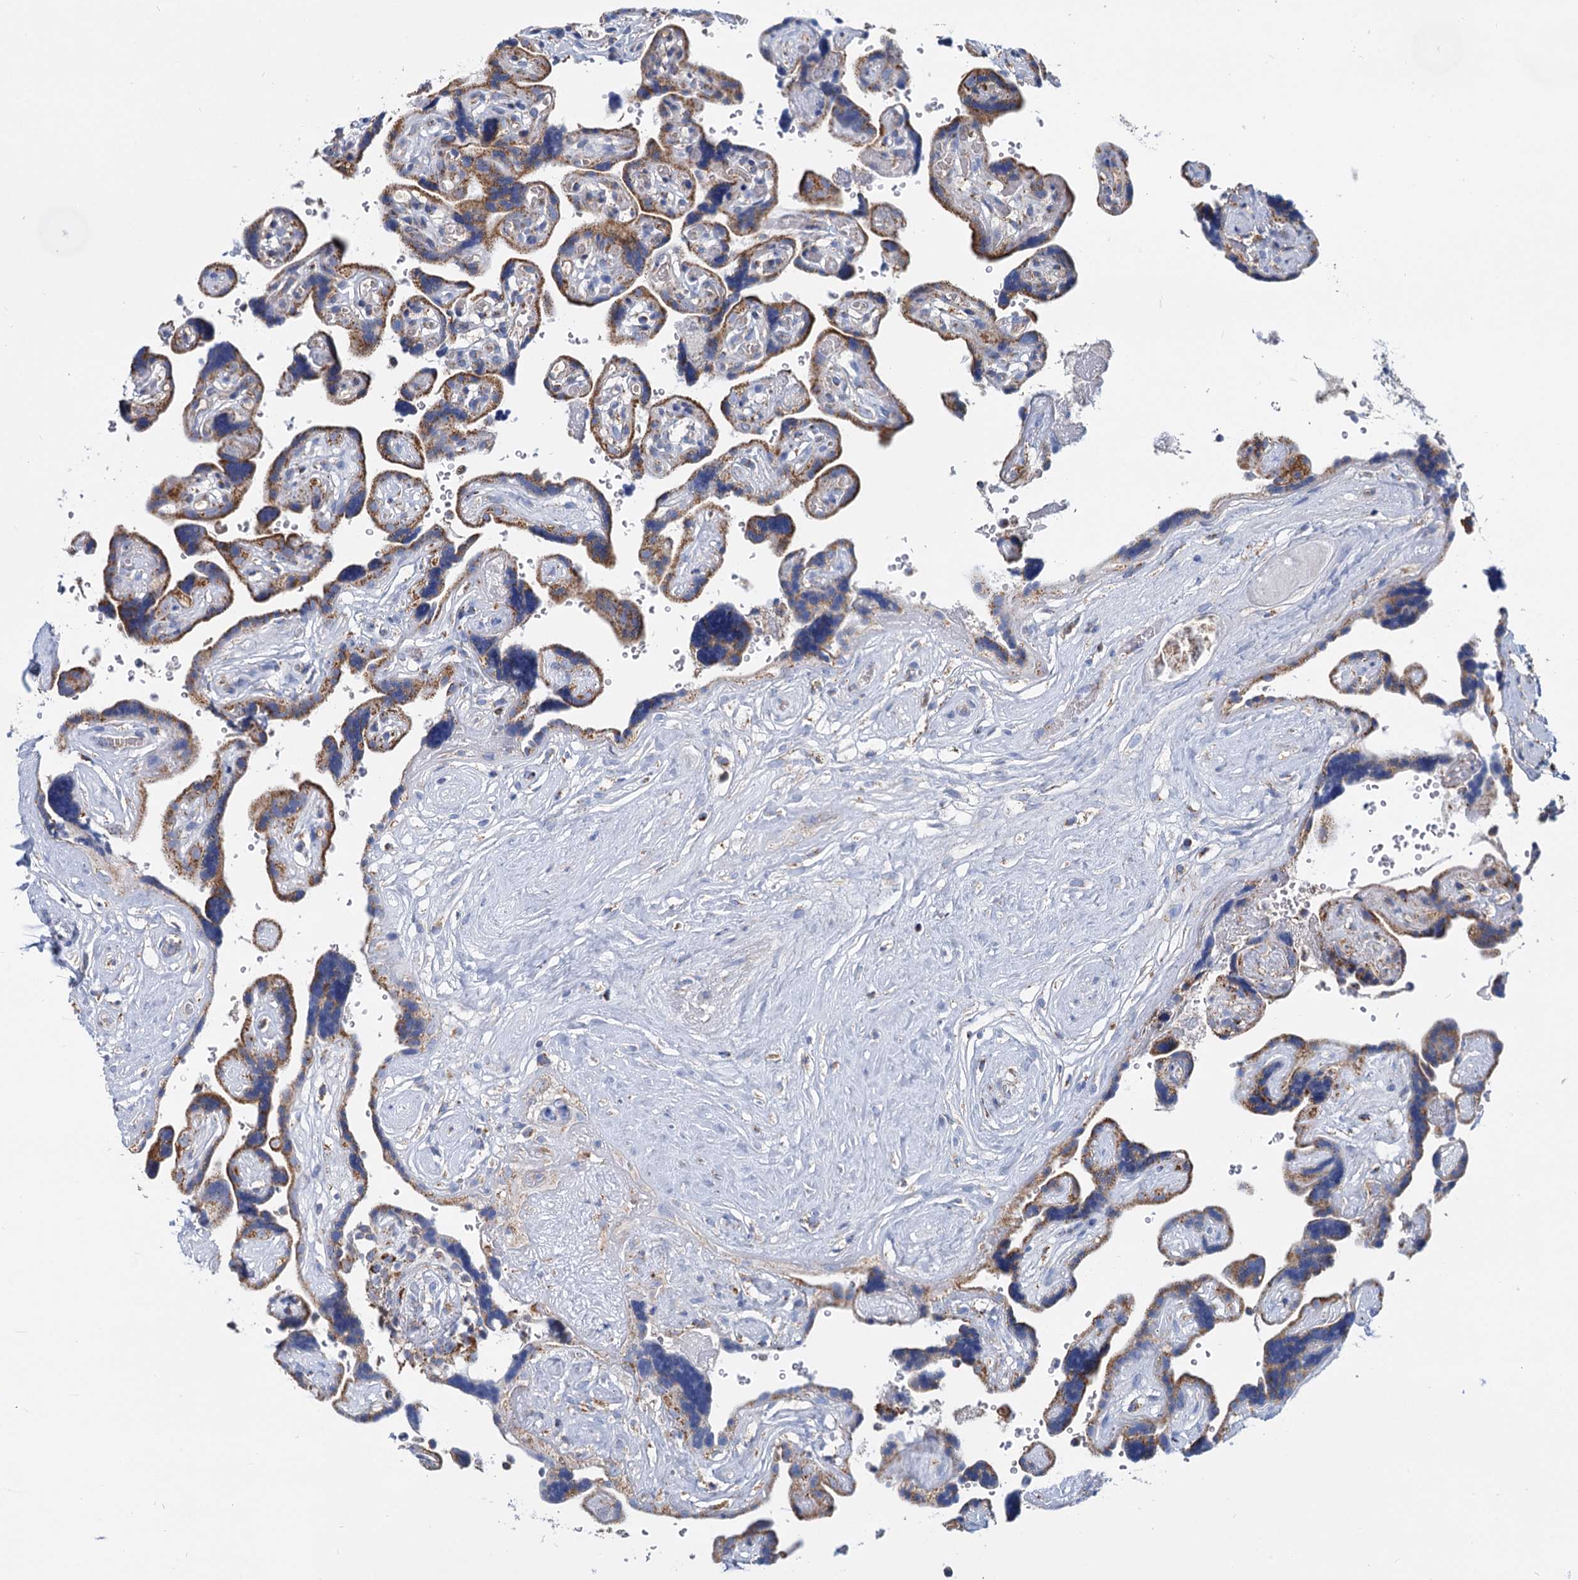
{"staining": {"intensity": "weak", "quantity": "<25%", "location": "cytoplasmic/membranous"}, "tissue": "placenta", "cell_type": "Decidual cells", "image_type": "normal", "snomed": [{"axis": "morphology", "description": "Normal tissue, NOS"}, {"axis": "topography", "description": "Placenta"}], "caption": "Image shows no protein staining in decidual cells of normal placenta.", "gene": "CCP110", "patient": {"sex": "female", "age": 30}}